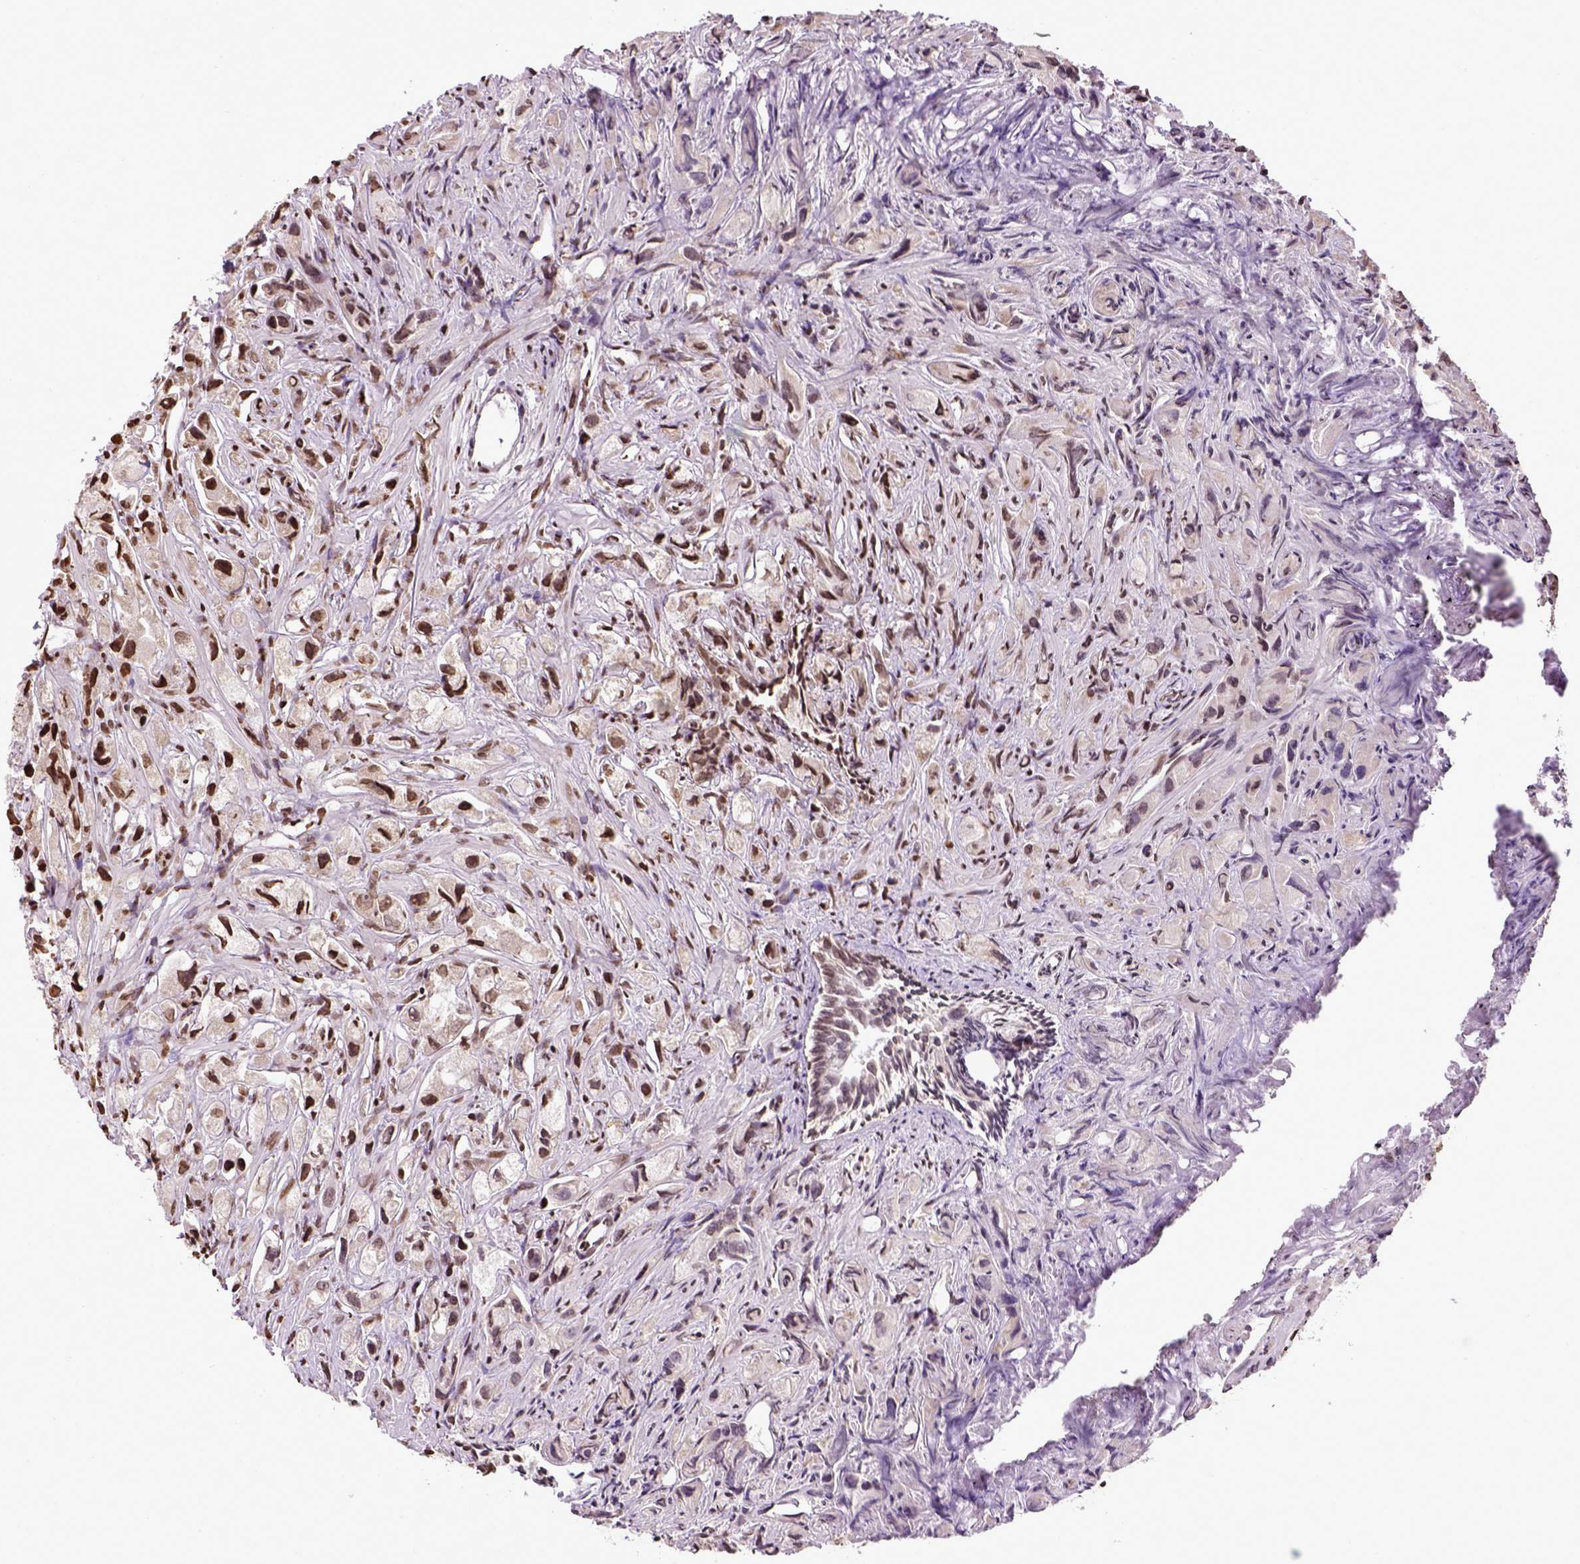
{"staining": {"intensity": "moderate", "quantity": ">75%", "location": "nuclear"}, "tissue": "prostate cancer", "cell_type": "Tumor cells", "image_type": "cancer", "snomed": [{"axis": "morphology", "description": "Adenocarcinoma, High grade"}, {"axis": "topography", "description": "Prostate"}], "caption": "This photomicrograph shows immunohistochemistry (IHC) staining of human adenocarcinoma (high-grade) (prostate), with medium moderate nuclear expression in about >75% of tumor cells.", "gene": "ZNF75D", "patient": {"sex": "male", "age": 75}}